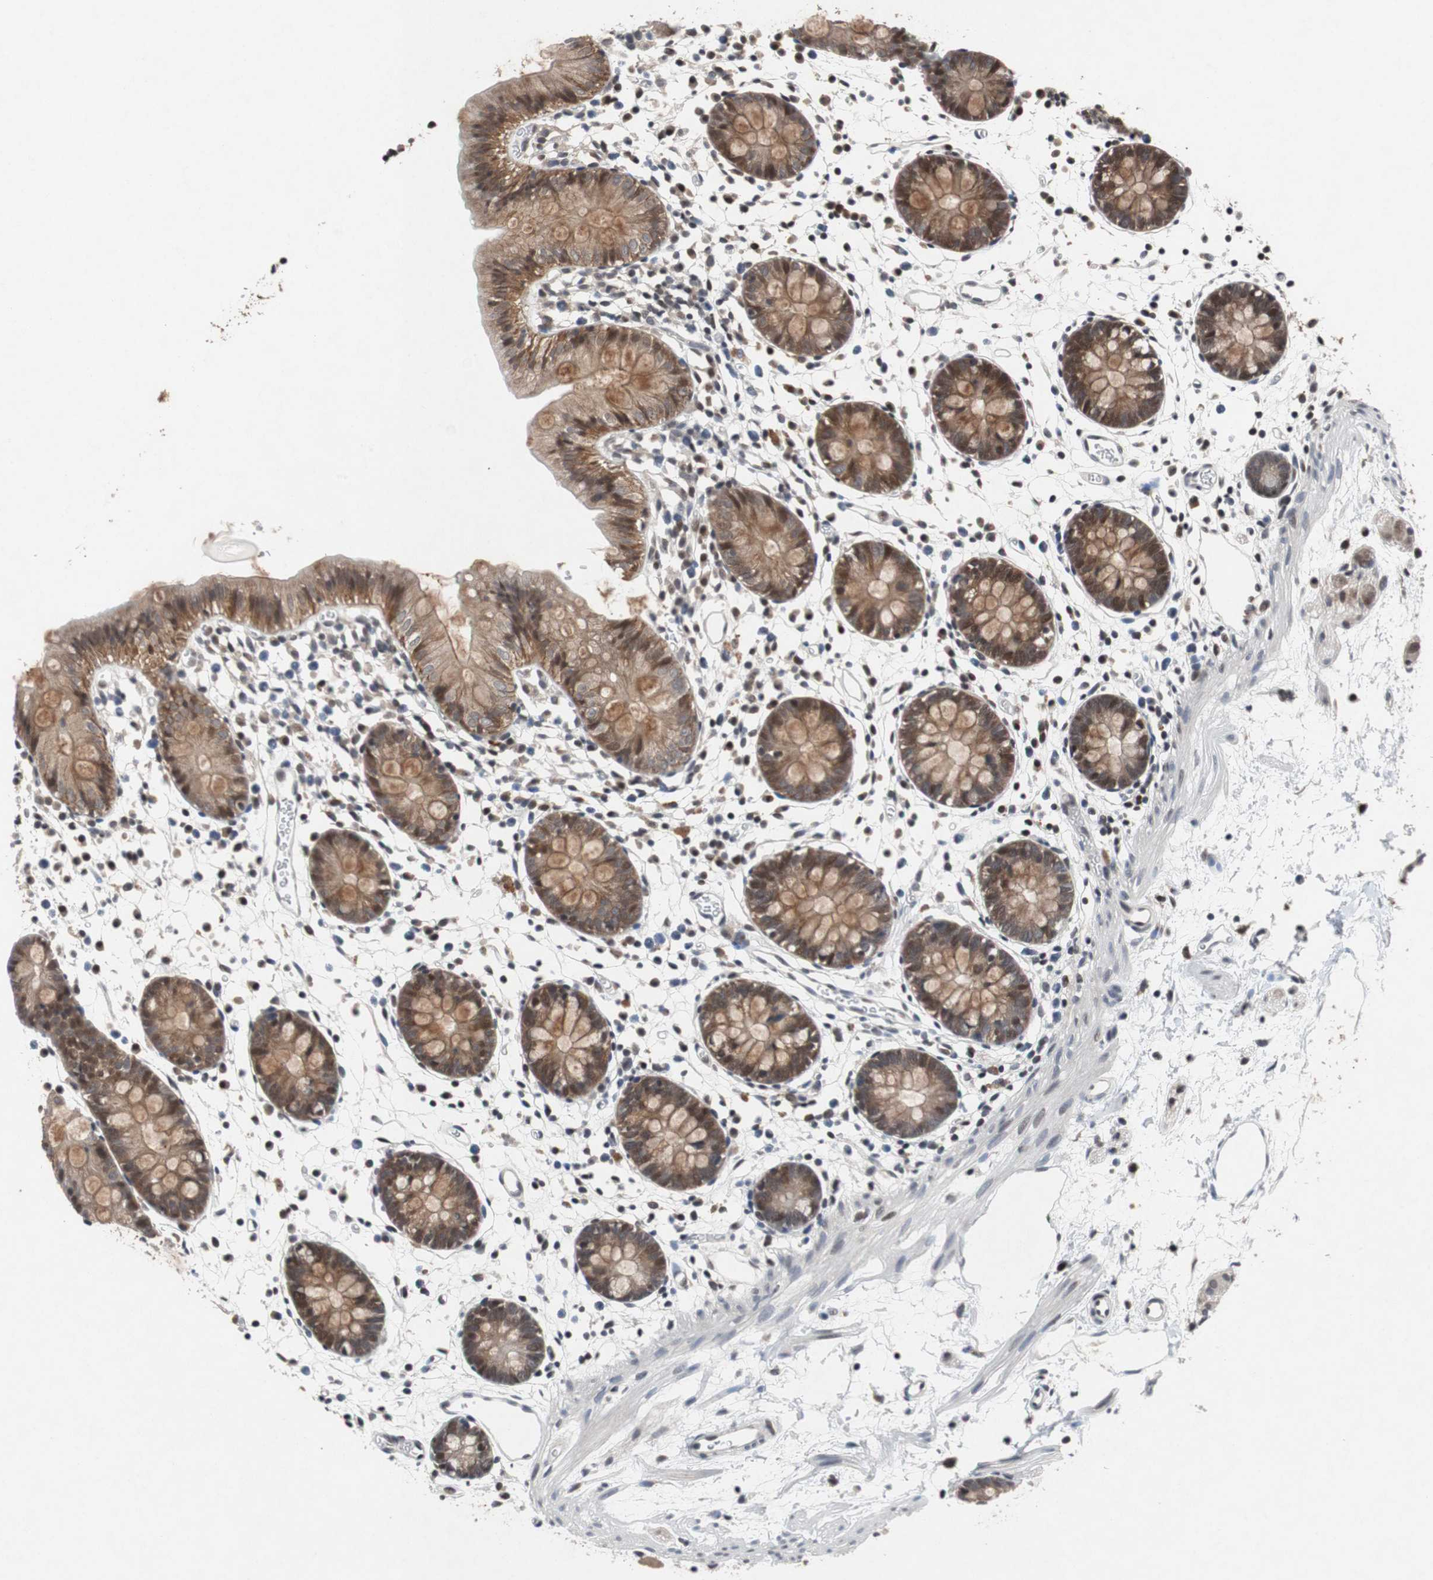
{"staining": {"intensity": "negative", "quantity": "none", "location": "none"}, "tissue": "colon", "cell_type": "Endothelial cells", "image_type": "normal", "snomed": [{"axis": "morphology", "description": "Normal tissue, NOS"}, {"axis": "morphology", "description": "Adenocarcinoma, NOS"}, {"axis": "topography", "description": "Colon"}, {"axis": "topography", "description": "Peripheral nerve tissue"}], "caption": "Endothelial cells are negative for brown protein staining in benign colon. (DAB (3,3'-diaminobenzidine) immunohistochemistry visualized using brightfield microscopy, high magnification).", "gene": "TP63", "patient": {"sex": "male", "age": 14}}